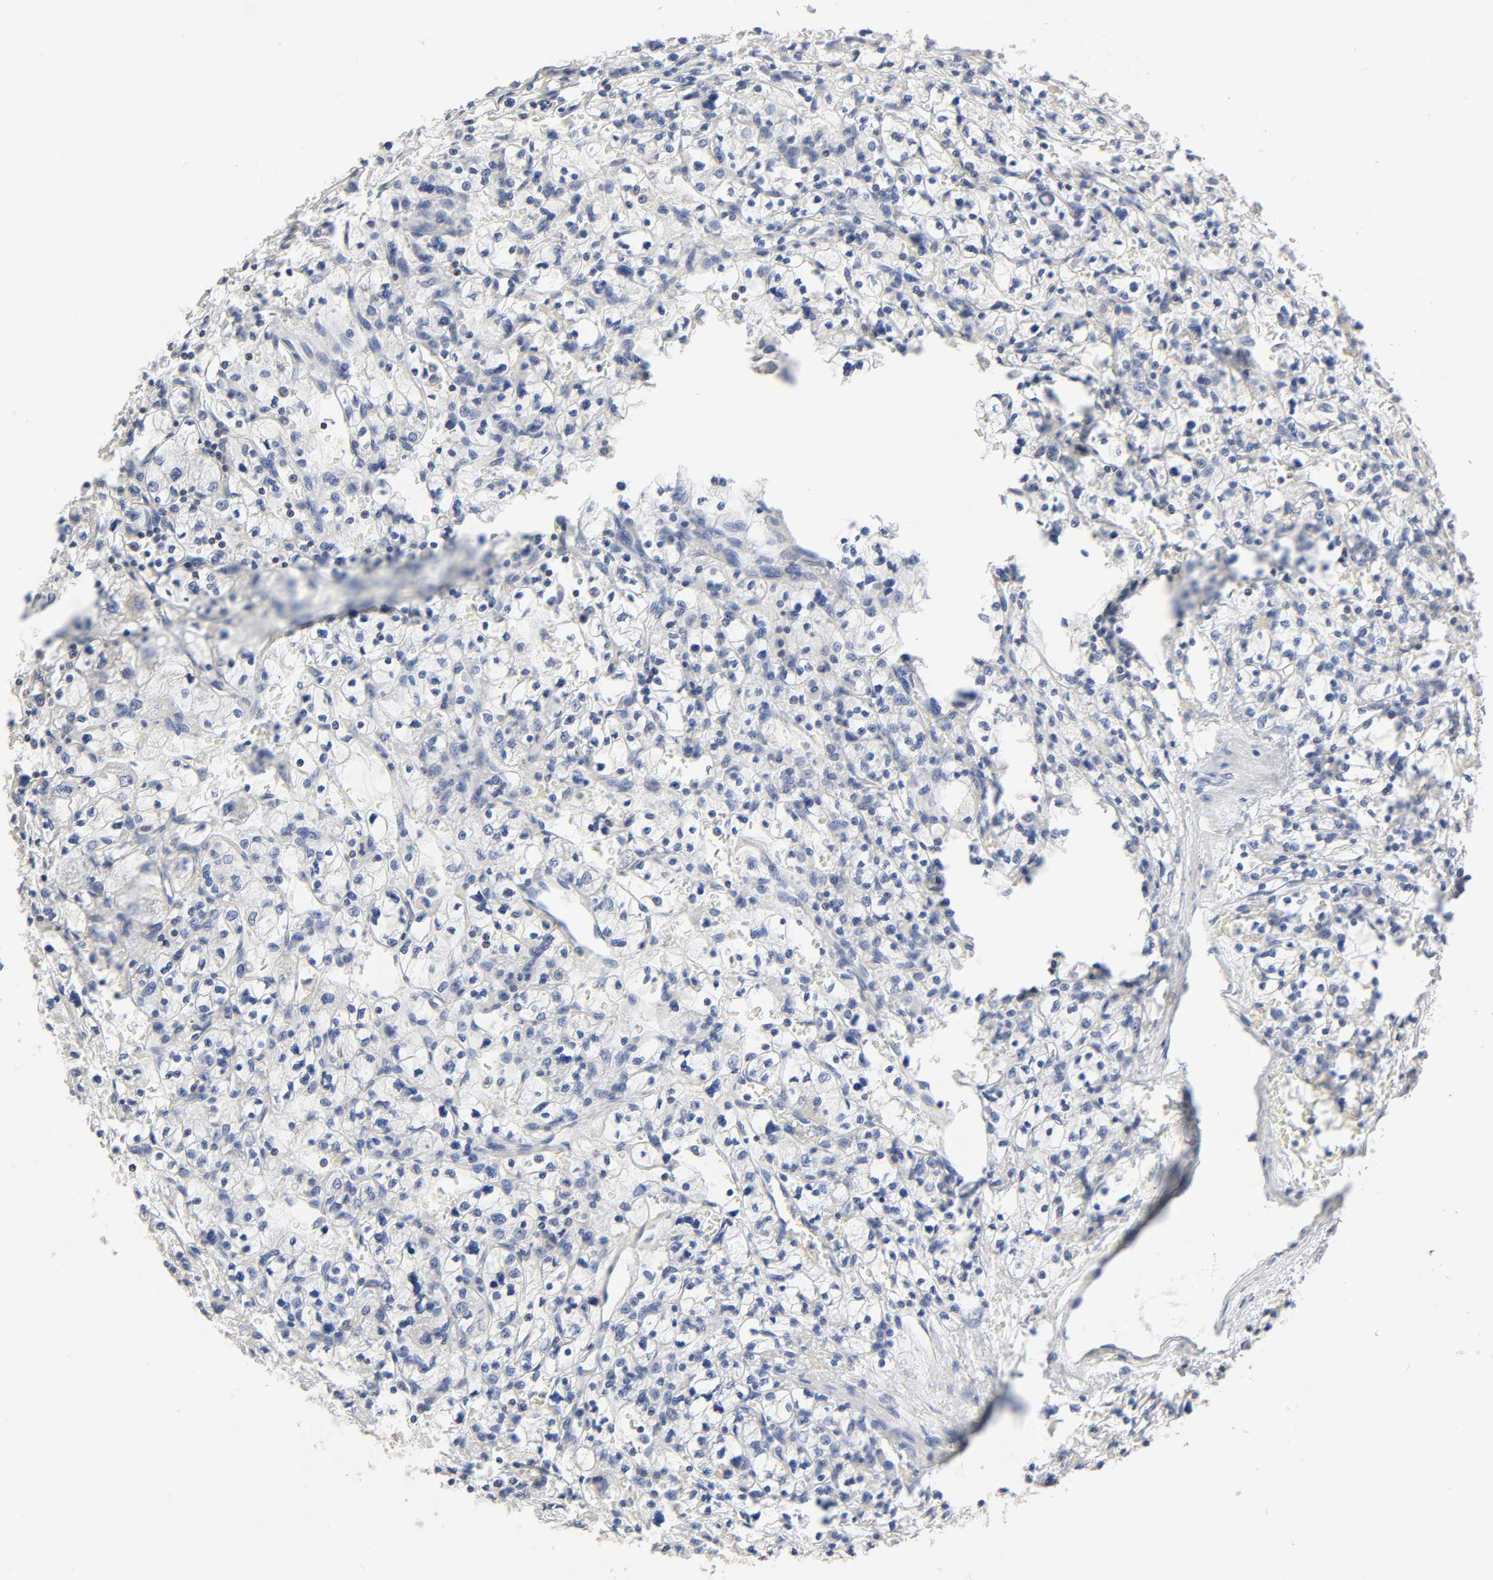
{"staining": {"intensity": "negative", "quantity": "none", "location": "none"}, "tissue": "renal cancer", "cell_type": "Tumor cells", "image_type": "cancer", "snomed": [{"axis": "morphology", "description": "Adenocarcinoma, NOS"}, {"axis": "topography", "description": "Kidney"}], "caption": "High power microscopy photomicrograph of an immunohistochemistry micrograph of renal adenocarcinoma, revealing no significant expression in tumor cells. The staining is performed using DAB brown chromogen with nuclei counter-stained in using hematoxylin.", "gene": "SYT16", "patient": {"sex": "female", "age": 83}}